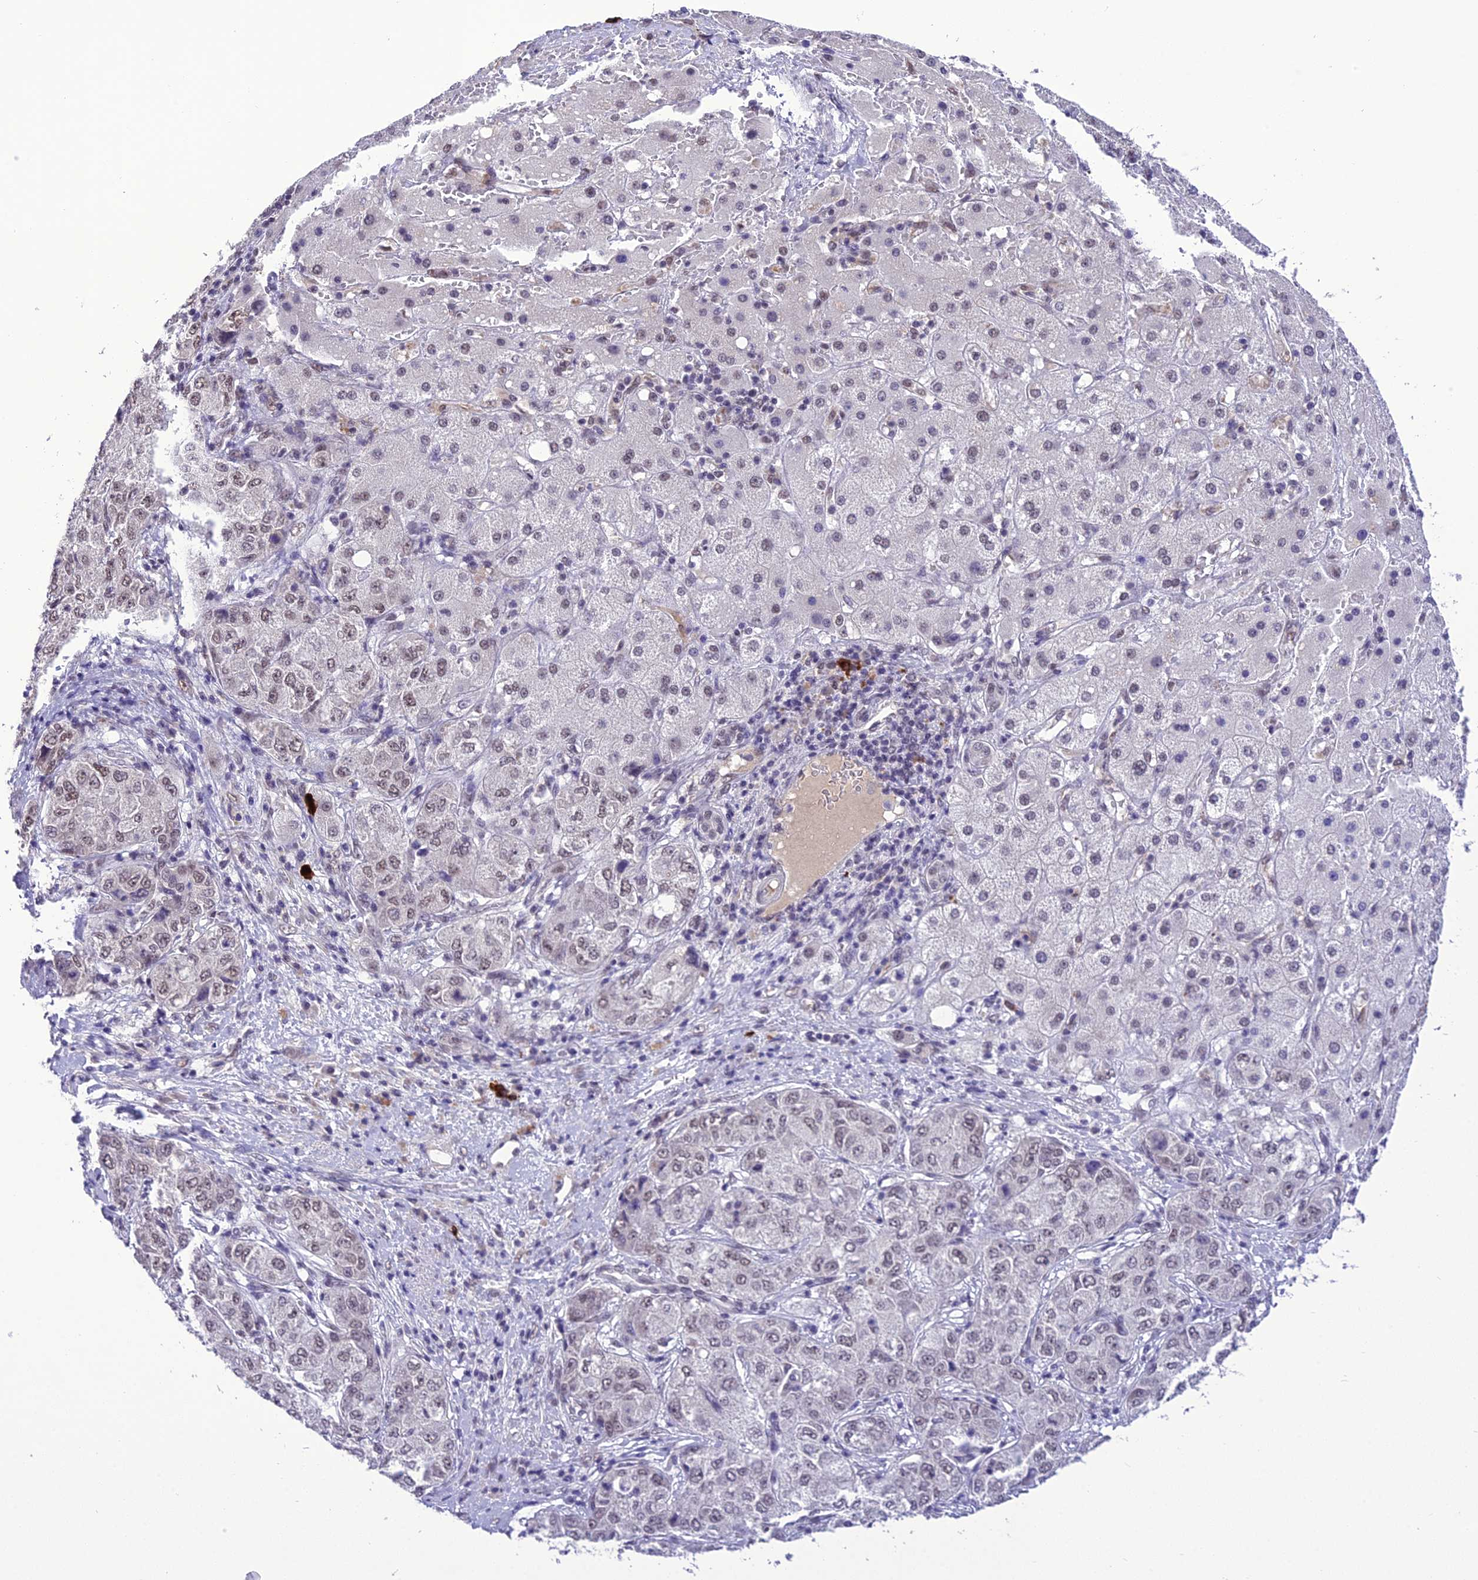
{"staining": {"intensity": "moderate", "quantity": ">75%", "location": "nuclear"}, "tissue": "liver cancer", "cell_type": "Tumor cells", "image_type": "cancer", "snomed": [{"axis": "morphology", "description": "Carcinoma, Hepatocellular, NOS"}, {"axis": "topography", "description": "Liver"}], "caption": "High-power microscopy captured an immunohistochemistry (IHC) micrograph of hepatocellular carcinoma (liver), revealing moderate nuclear expression in approximately >75% of tumor cells.", "gene": "SH3RF3", "patient": {"sex": "male", "age": 80}}